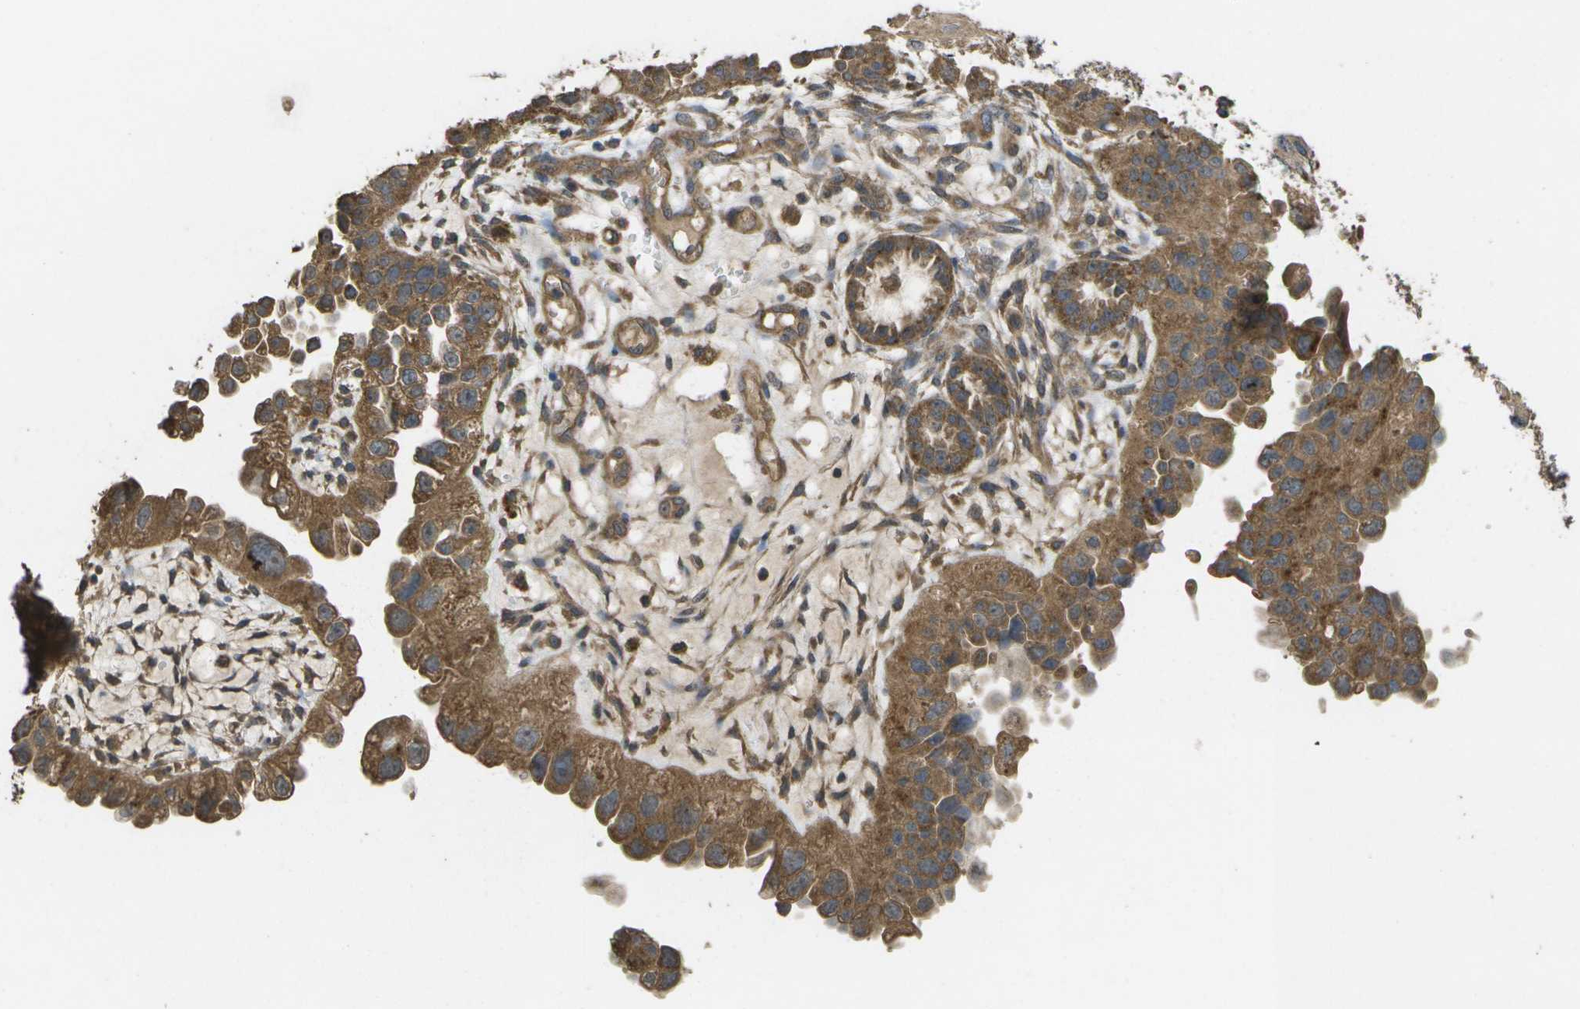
{"staining": {"intensity": "moderate", "quantity": ">75%", "location": "cytoplasmic/membranous"}, "tissue": "endometrial cancer", "cell_type": "Tumor cells", "image_type": "cancer", "snomed": [{"axis": "morphology", "description": "Adenocarcinoma, NOS"}, {"axis": "topography", "description": "Endometrium"}], "caption": "DAB immunohistochemical staining of human endometrial cancer reveals moderate cytoplasmic/membranous protein staining in approximately >75% of tumor cells.", "gene": "SACS", "patient": {"sex": "female", "age": 85}}